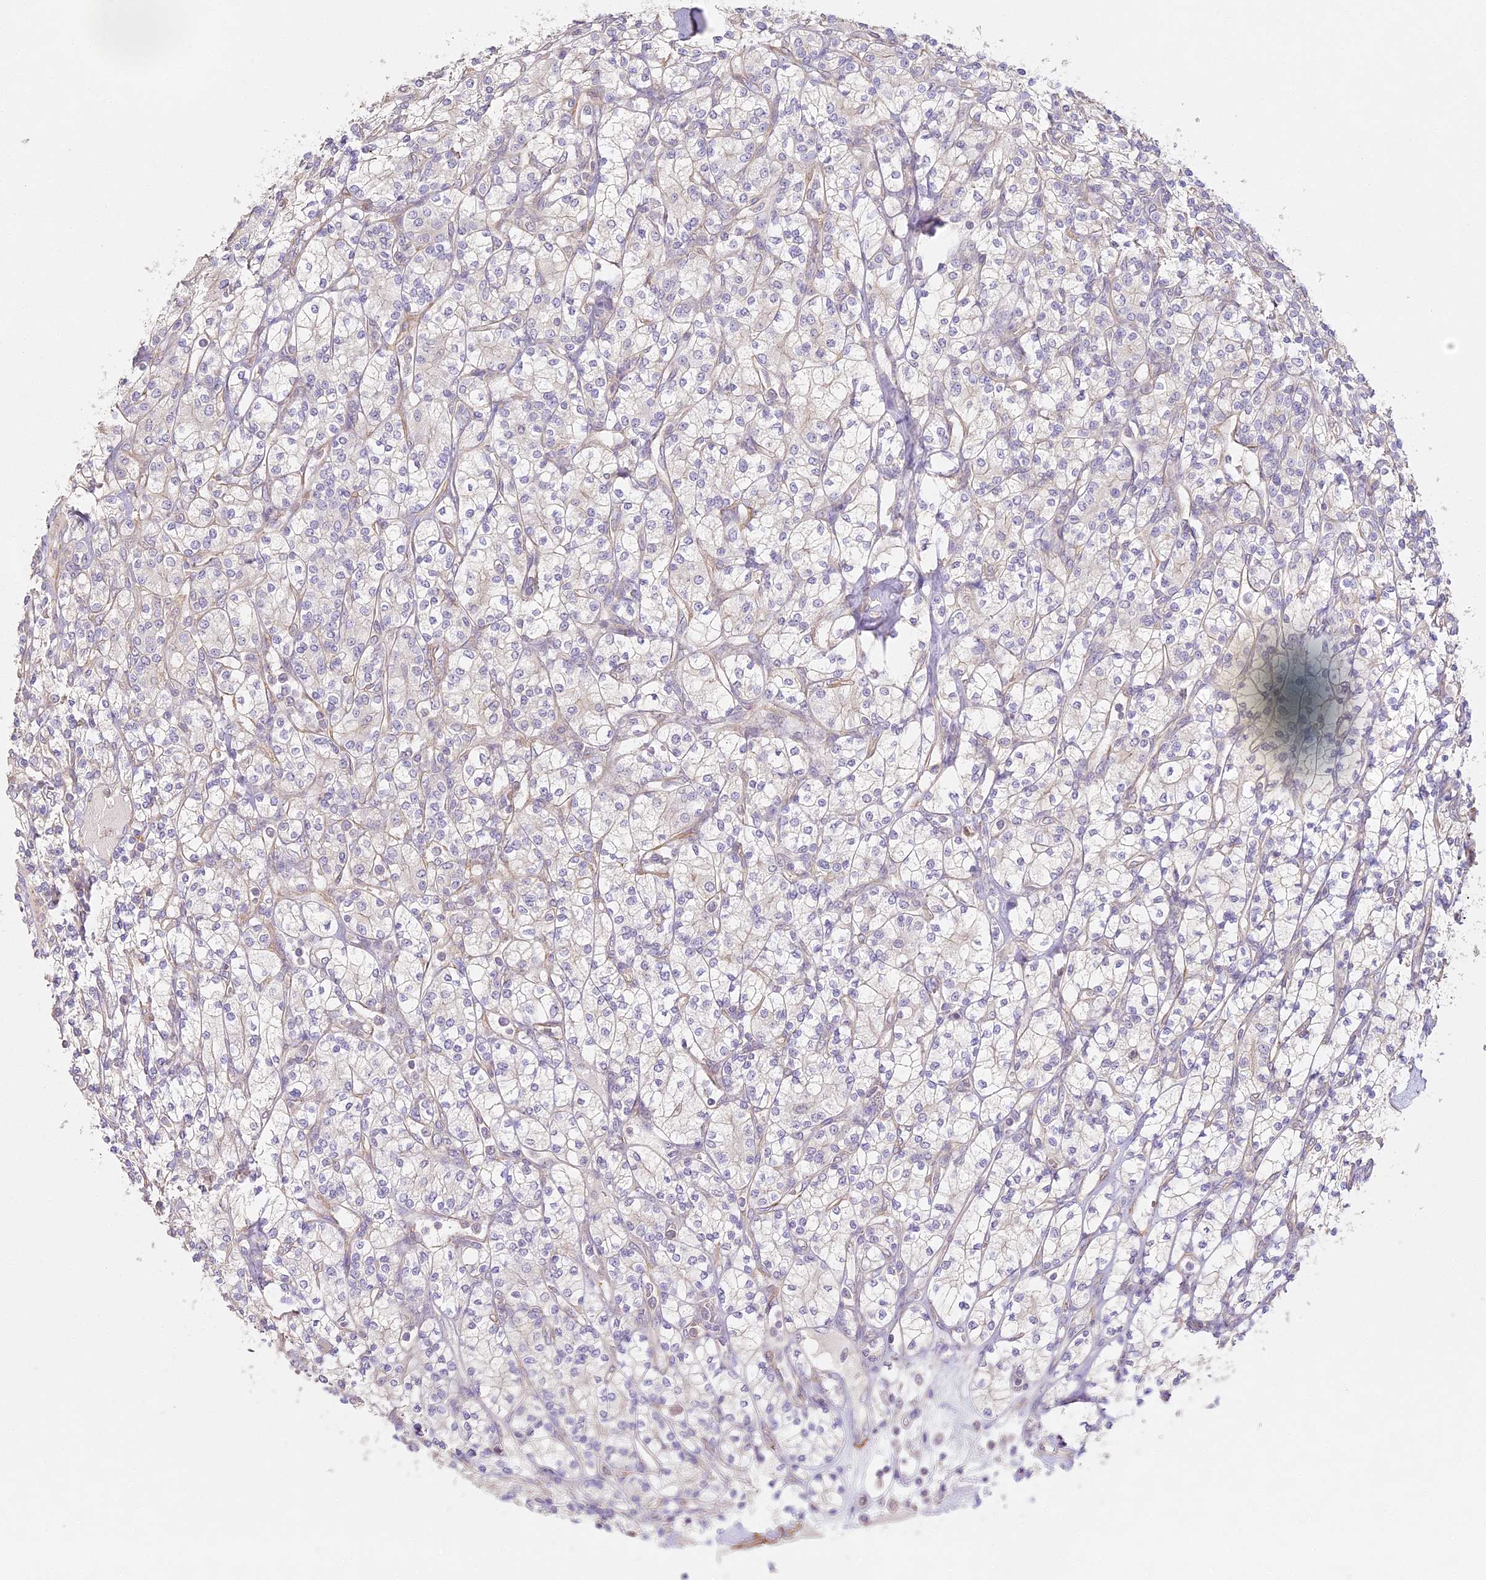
{"staining": {"intensity": "weak", "quantity": "<25%", "location": "cytoplasmic/membranous"}, "tissue": "renal cancer", "cell_type": "Tumor cells", "image_type": "cancer", "snomed": [{"axis": "morphology", "description": "Adenocarcinoma, NOS"}, {"axis": "topography", "description": "Kidney"}], "caption": "Tumor cells show no significant positivity in renal adenocarcinoma.", "gene": "MED28", "patient": {"sex": "male", "age": 77}}